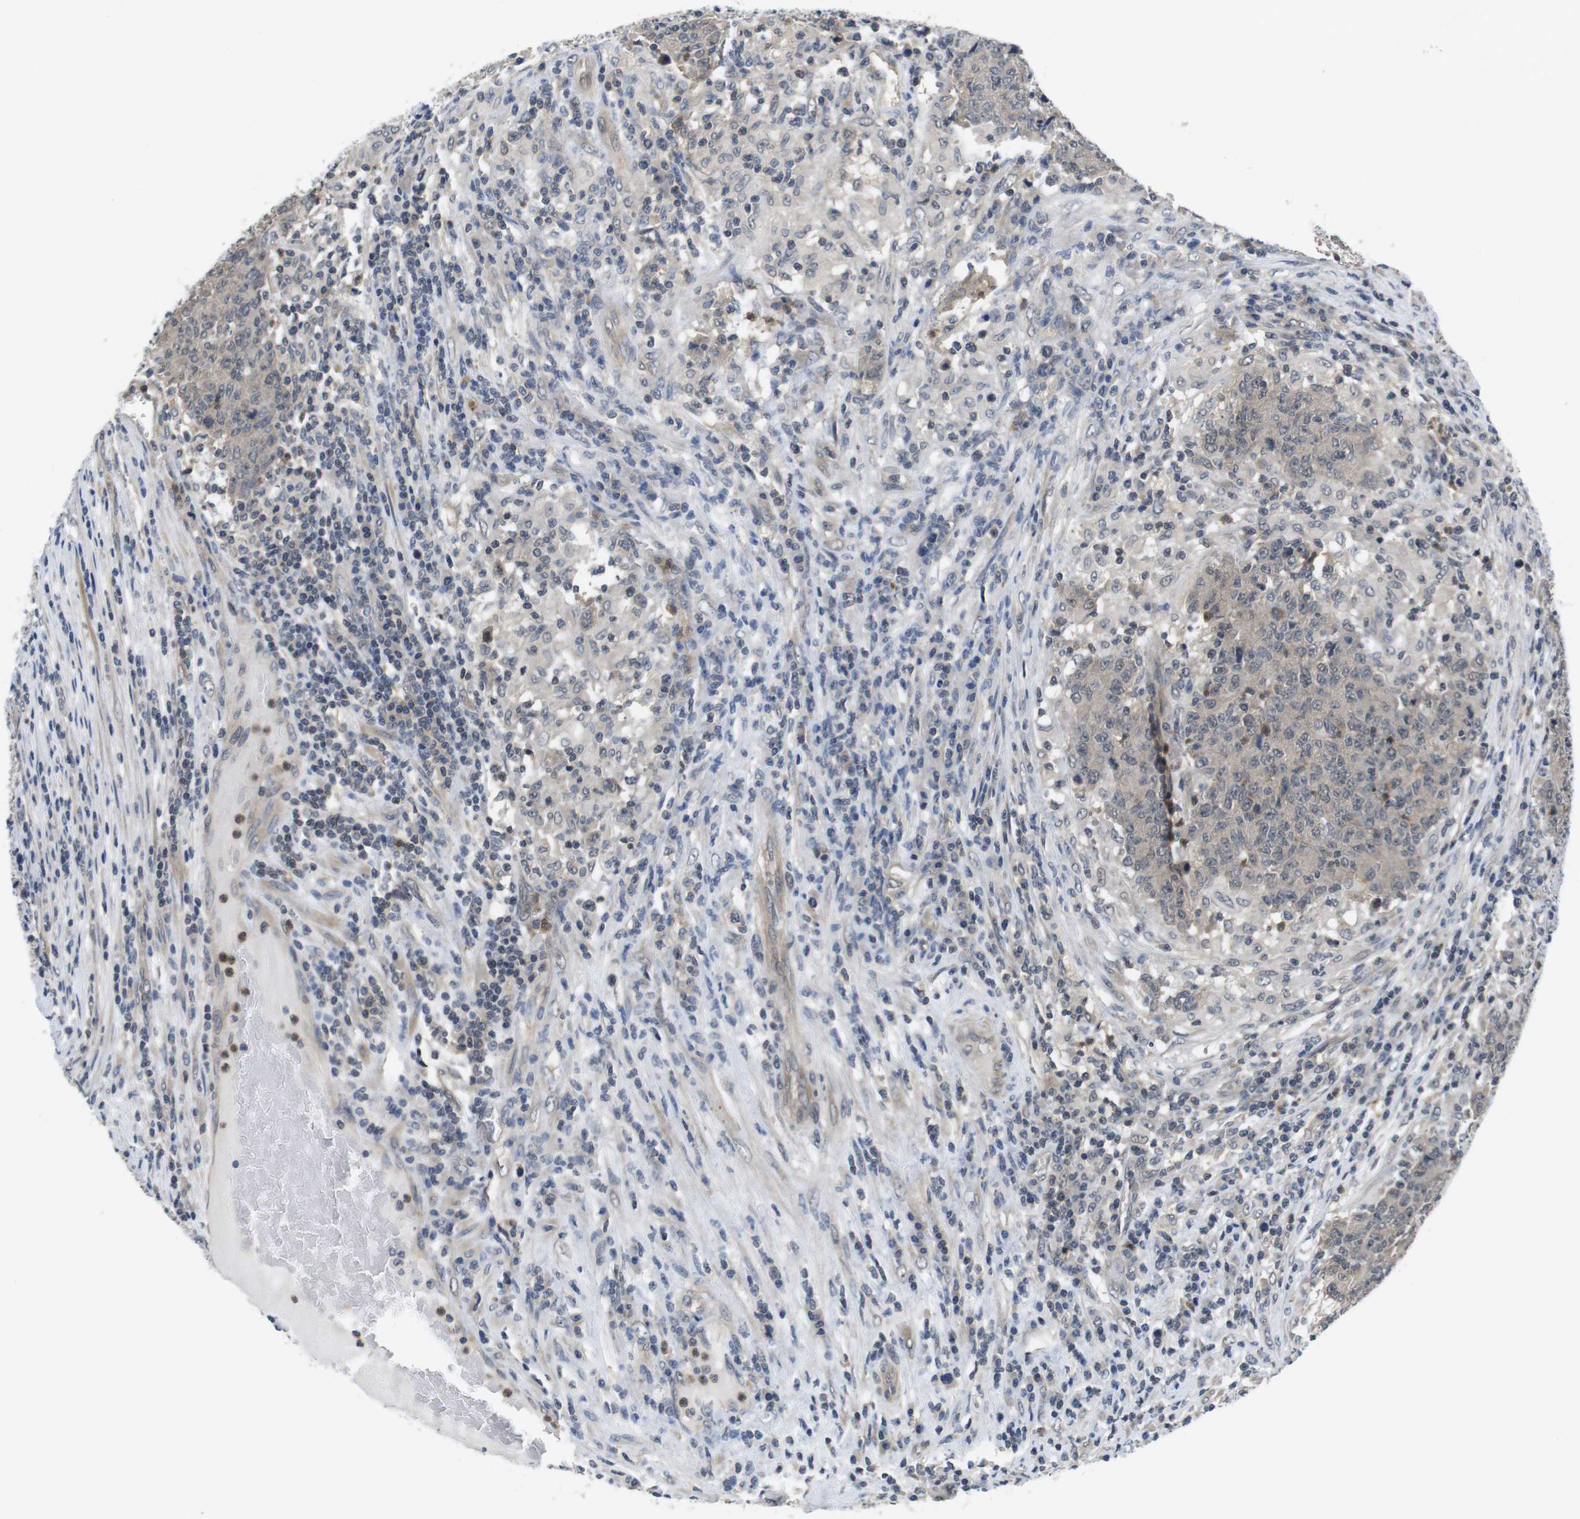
{"staining": {"intensity": "weak", "quantity": ">75%", "location": "cytoplasmic/membranous"}, "tissue": "colorectal cancer", "cell_type": "Tumor cells", "image_type": "cancer", "snomed": [{"axis": "morphology", "description": "Normal tissue, NOS"}, {"axis": "morphology", "description": "Adenocarcinoma, NOS"}, {"axis": "topography", "description": "Colon"}], "caption": "IHC of human colorectal cancer exhibits low levels of weak cytoplasmic/membranous staining in about >75% of tumor cells.", "gene": "FADD", "patient": {"sex": "female", "age": 75}}